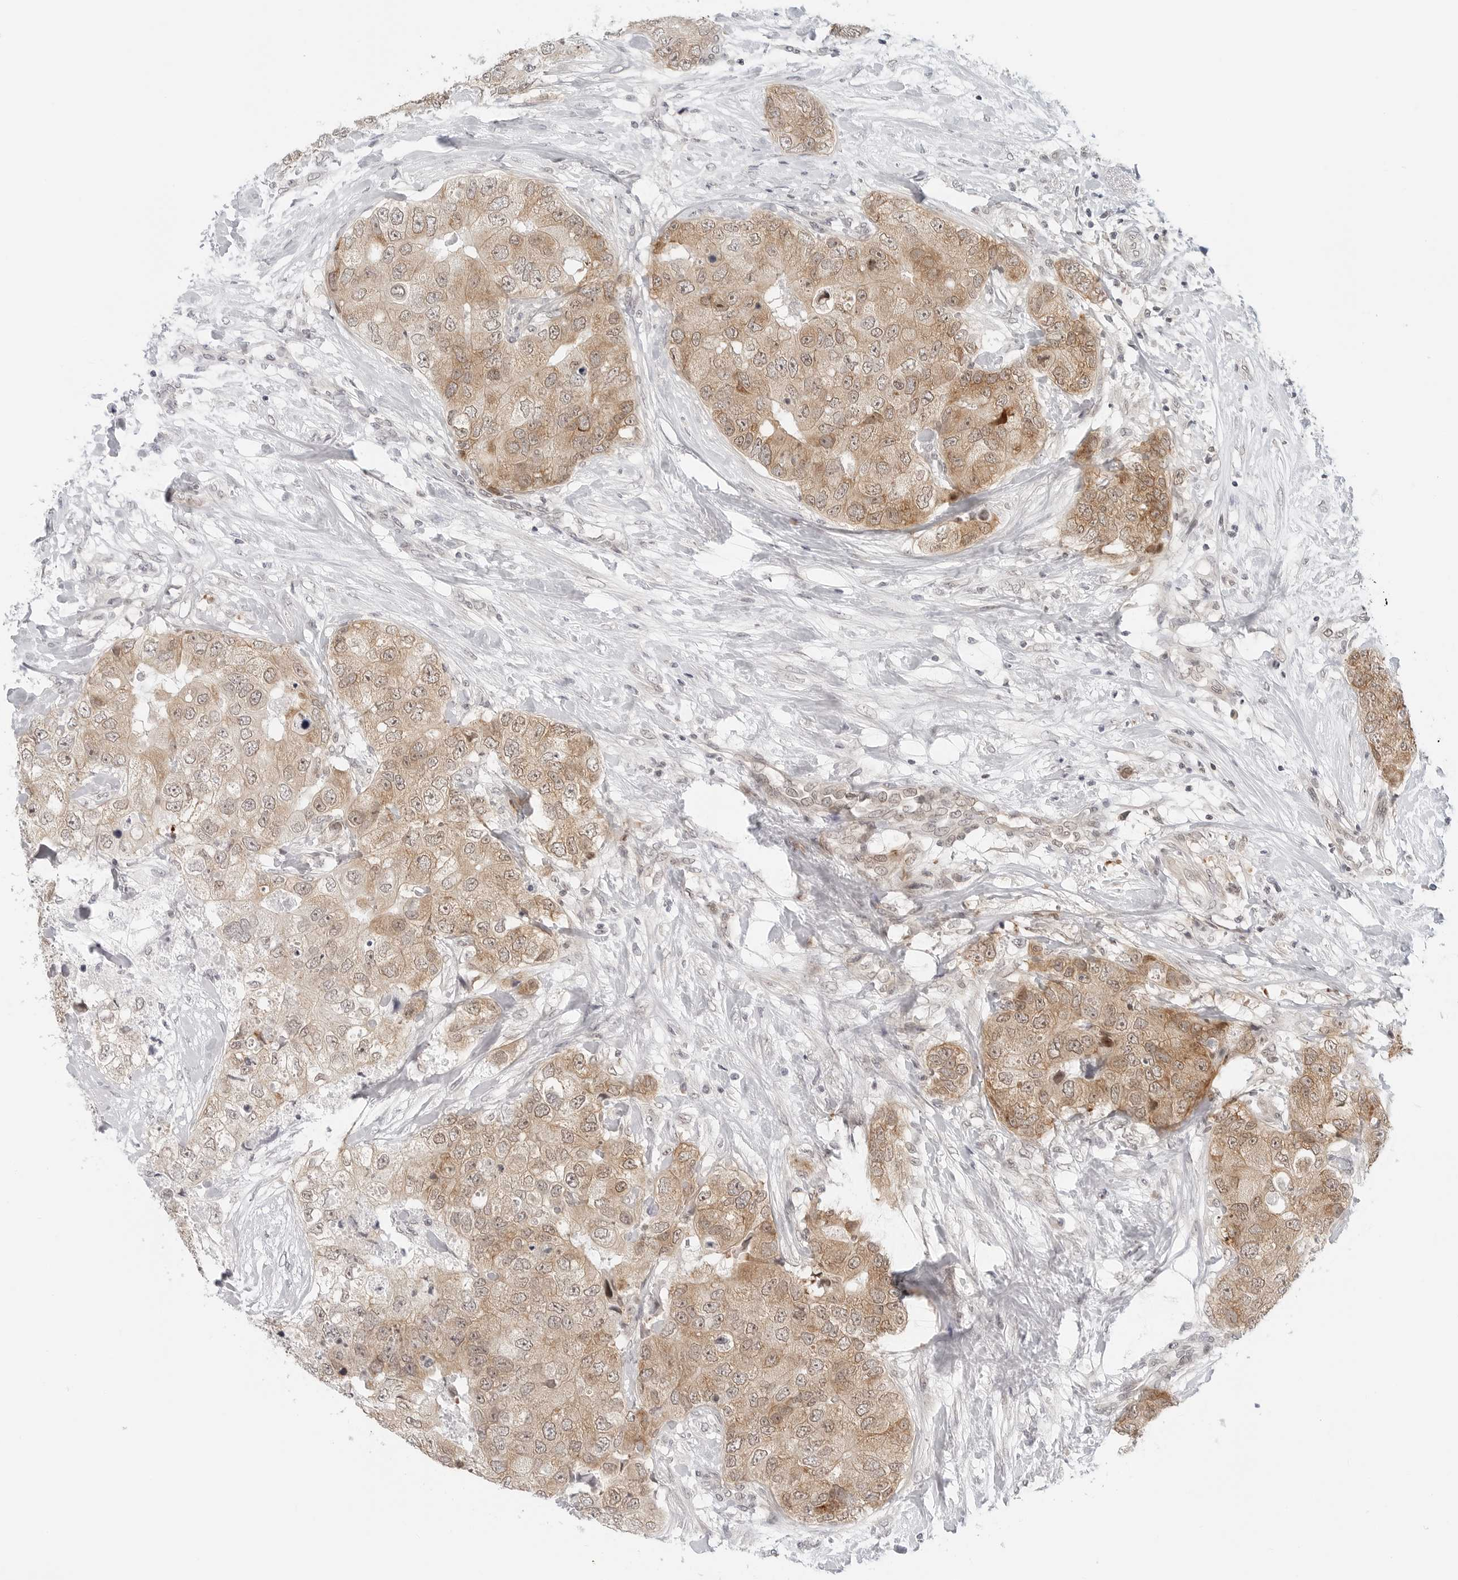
{"staining": {"intensity": "moderate", "quantity": ">75%", "location": "cytoplasmic/membranous"}, "tissue": "breast cancer", "cell_type": "Tumor cells", "image_type": "cancer", "snomed": [{"axis": "morphology", "description": "Duct carcinoma"}, {"axis": "topography", "description": "Breast"}], "caption": "Protein staining by IHC shows moderate cytoplasmic/membranous staining in approximately >75% of tumor cells in breast infiltrating ductal carcinoma.", "gene": "METAP1", "patient": {"sex": "female", "age": 62}}